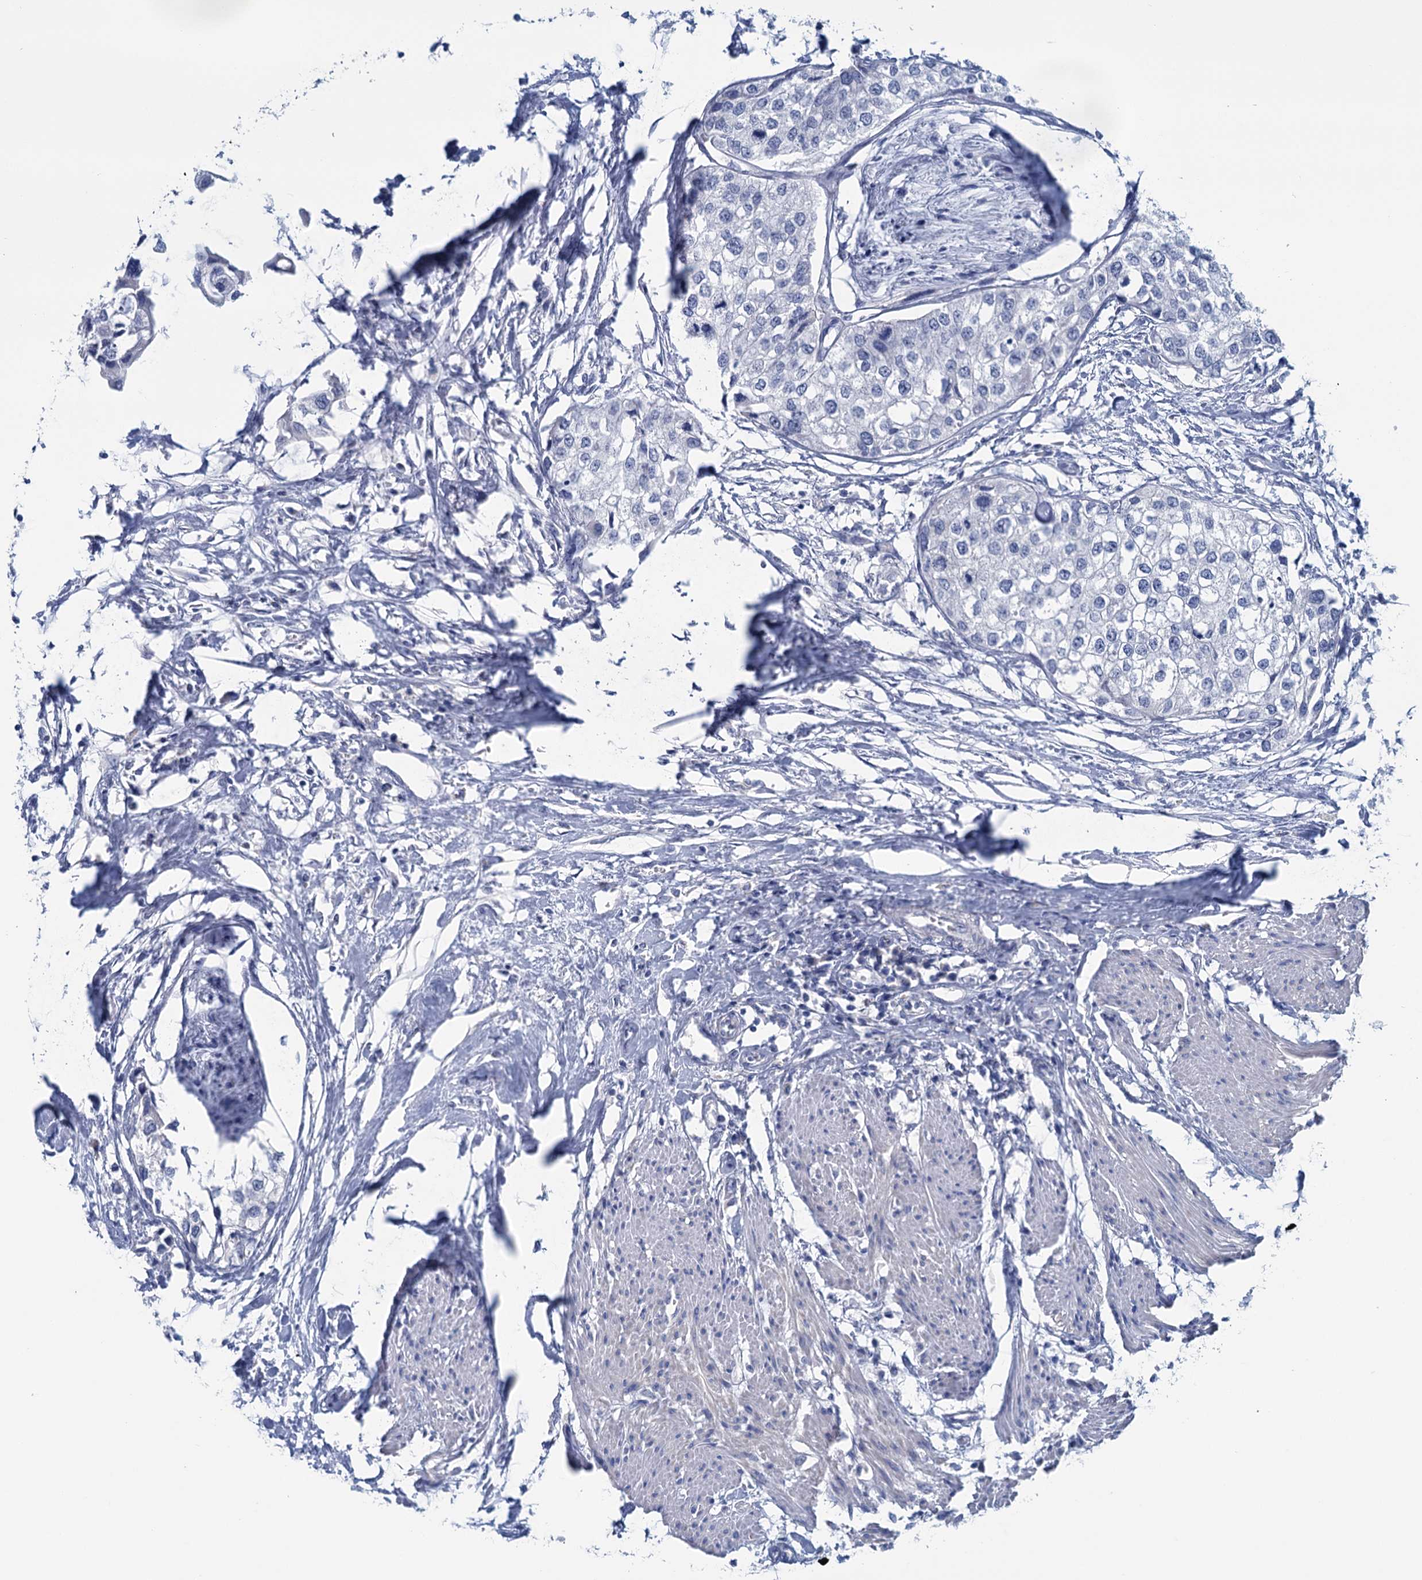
{"staining": {"intensity": "negative", "quantity": "none", "location": "none"}, "tissue": "urothelial cancer", "cell_type": "Tumor cells", "image_type": "cancer", "snomed": [{"axis": "morphology", "description": "Urothelial carcinoma, High grade"}, {"axis": "topography", "description": "Urinary bladder"}], "caption": "Immunohistochemistry of human urothelial carcinoma (high-grade) exhibits no expression in tumor cells.", "gene": "MYOZ3", "patient": {"sex": "male", "age": 64}}